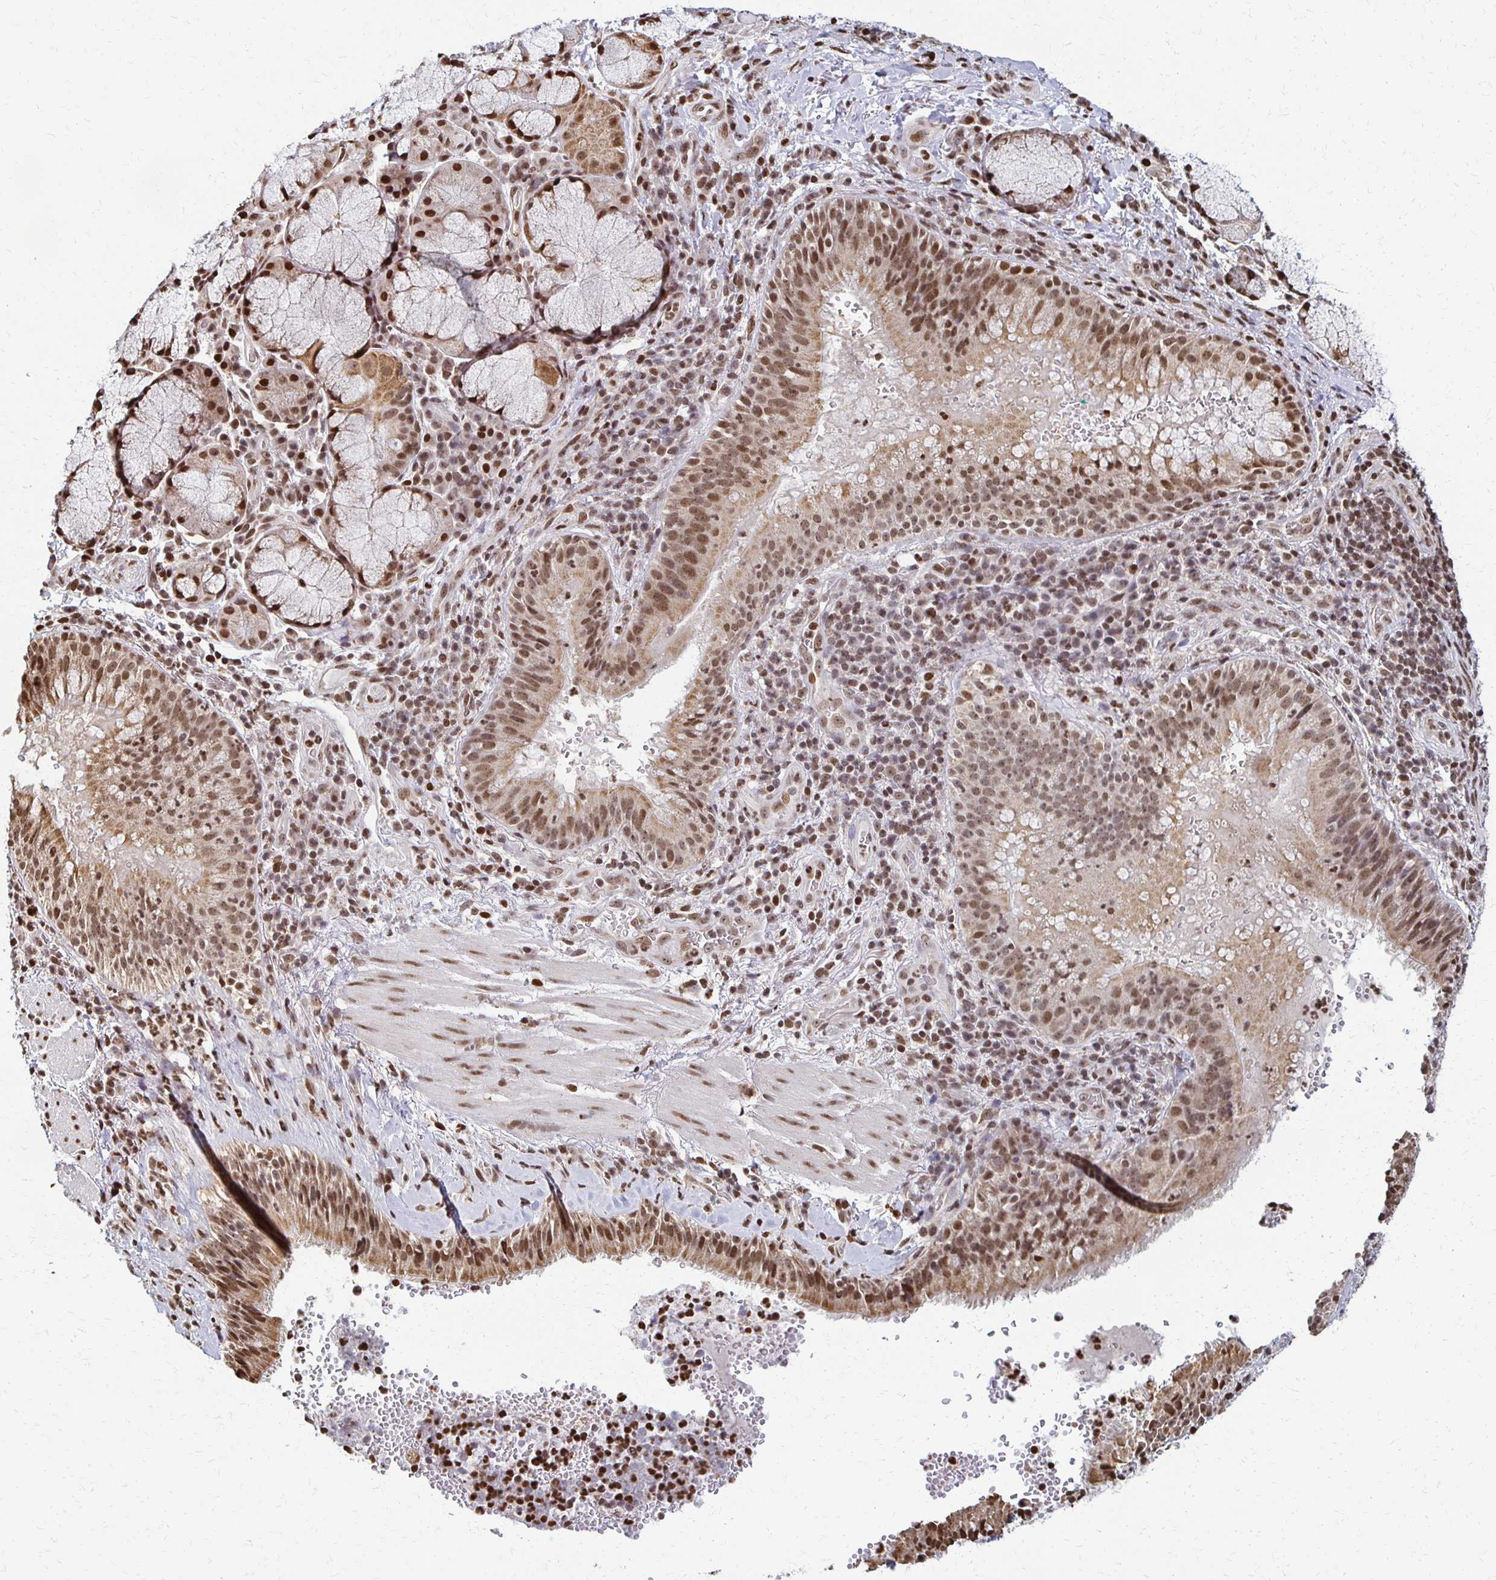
{"staining": {"intensity": "moderate", "quantity": ">75%", "location": "cytoplasmic/membranous,nuclear"}, "tissue": "bronchus", "cell_type": "Respiratory epithelial cells", "image_type": "normal", "snomed": [{"axis": "morphology", "description": "Normal tissue, NOS"}, {"axis": "topography", "description": "Lymph node"}, {"axis": "topography", "description": "Bronchus"}], "caption": "A high-resolution photomicrograph shows IHC staining of unremarkable bronchus, which reveals moderate cytoplasmic/membranous,nuclear expression in approximately >75% of respiratory epithelial cells. Nuclei are stained in blue.", "gene": "HOXA9", "patient": {"sex": "male", "age": 56}}